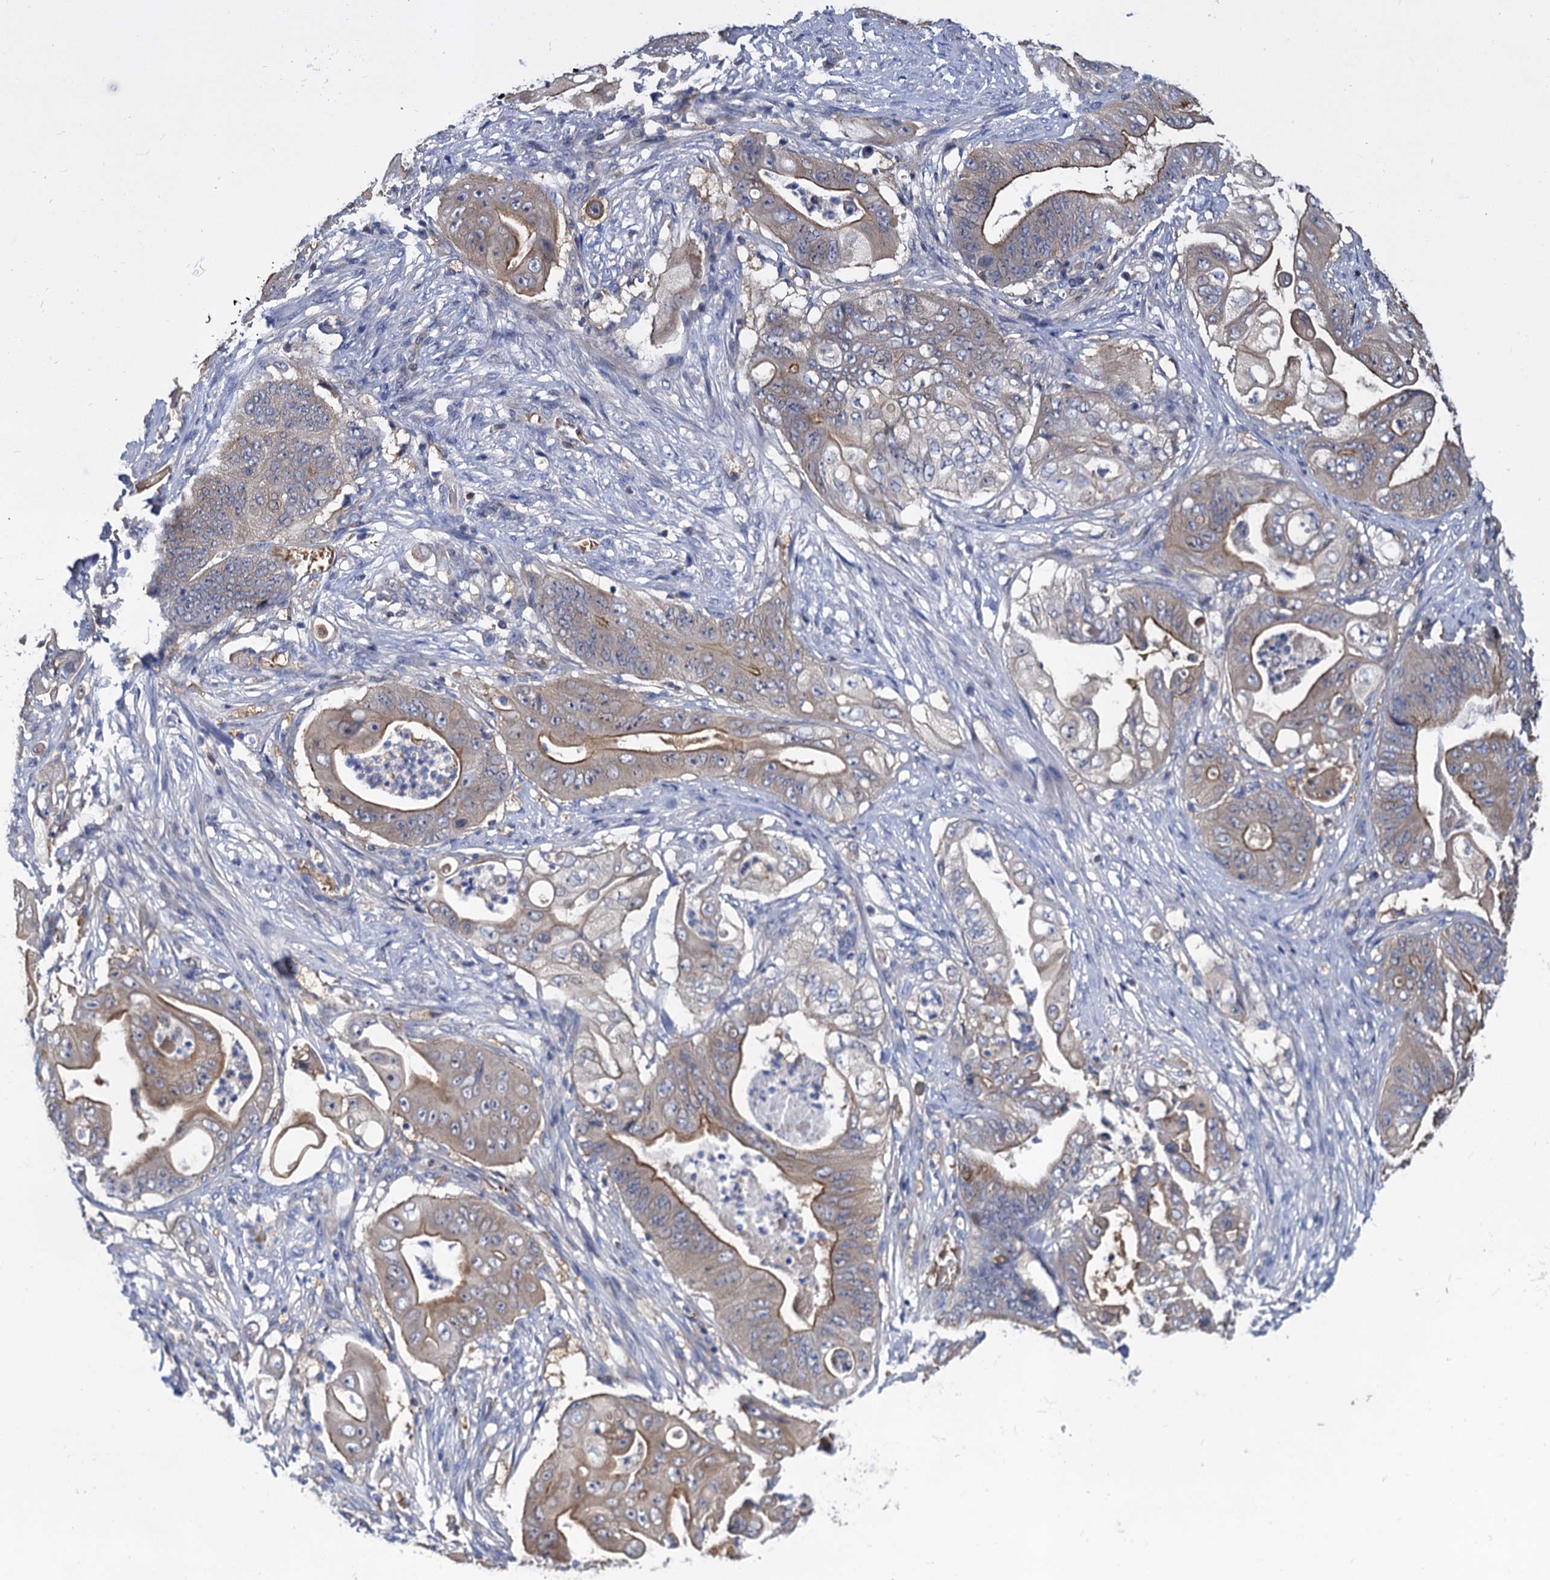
{"staining": {"intensity": "moderate", "quantity": ">75%", "location": "cytoplasmic/membranous"}, "tissue": "stomach cancer", "cell_type": "Tumor cells", "image_type": "cancer", "snomed": [{"axis": "morphology", "description": "Adenocarcinoma, NOS"}, {"axis": "topography", "description": "Stomach"}], "caption": "IHC of human stomach cancer (adenocarcinoma) shows medium levels of moderate cytoplasmic/membranous positivity in about >75% of tumor cells.", "gene": "GCLC", "patient": {"sex": "female", "age": 73}}